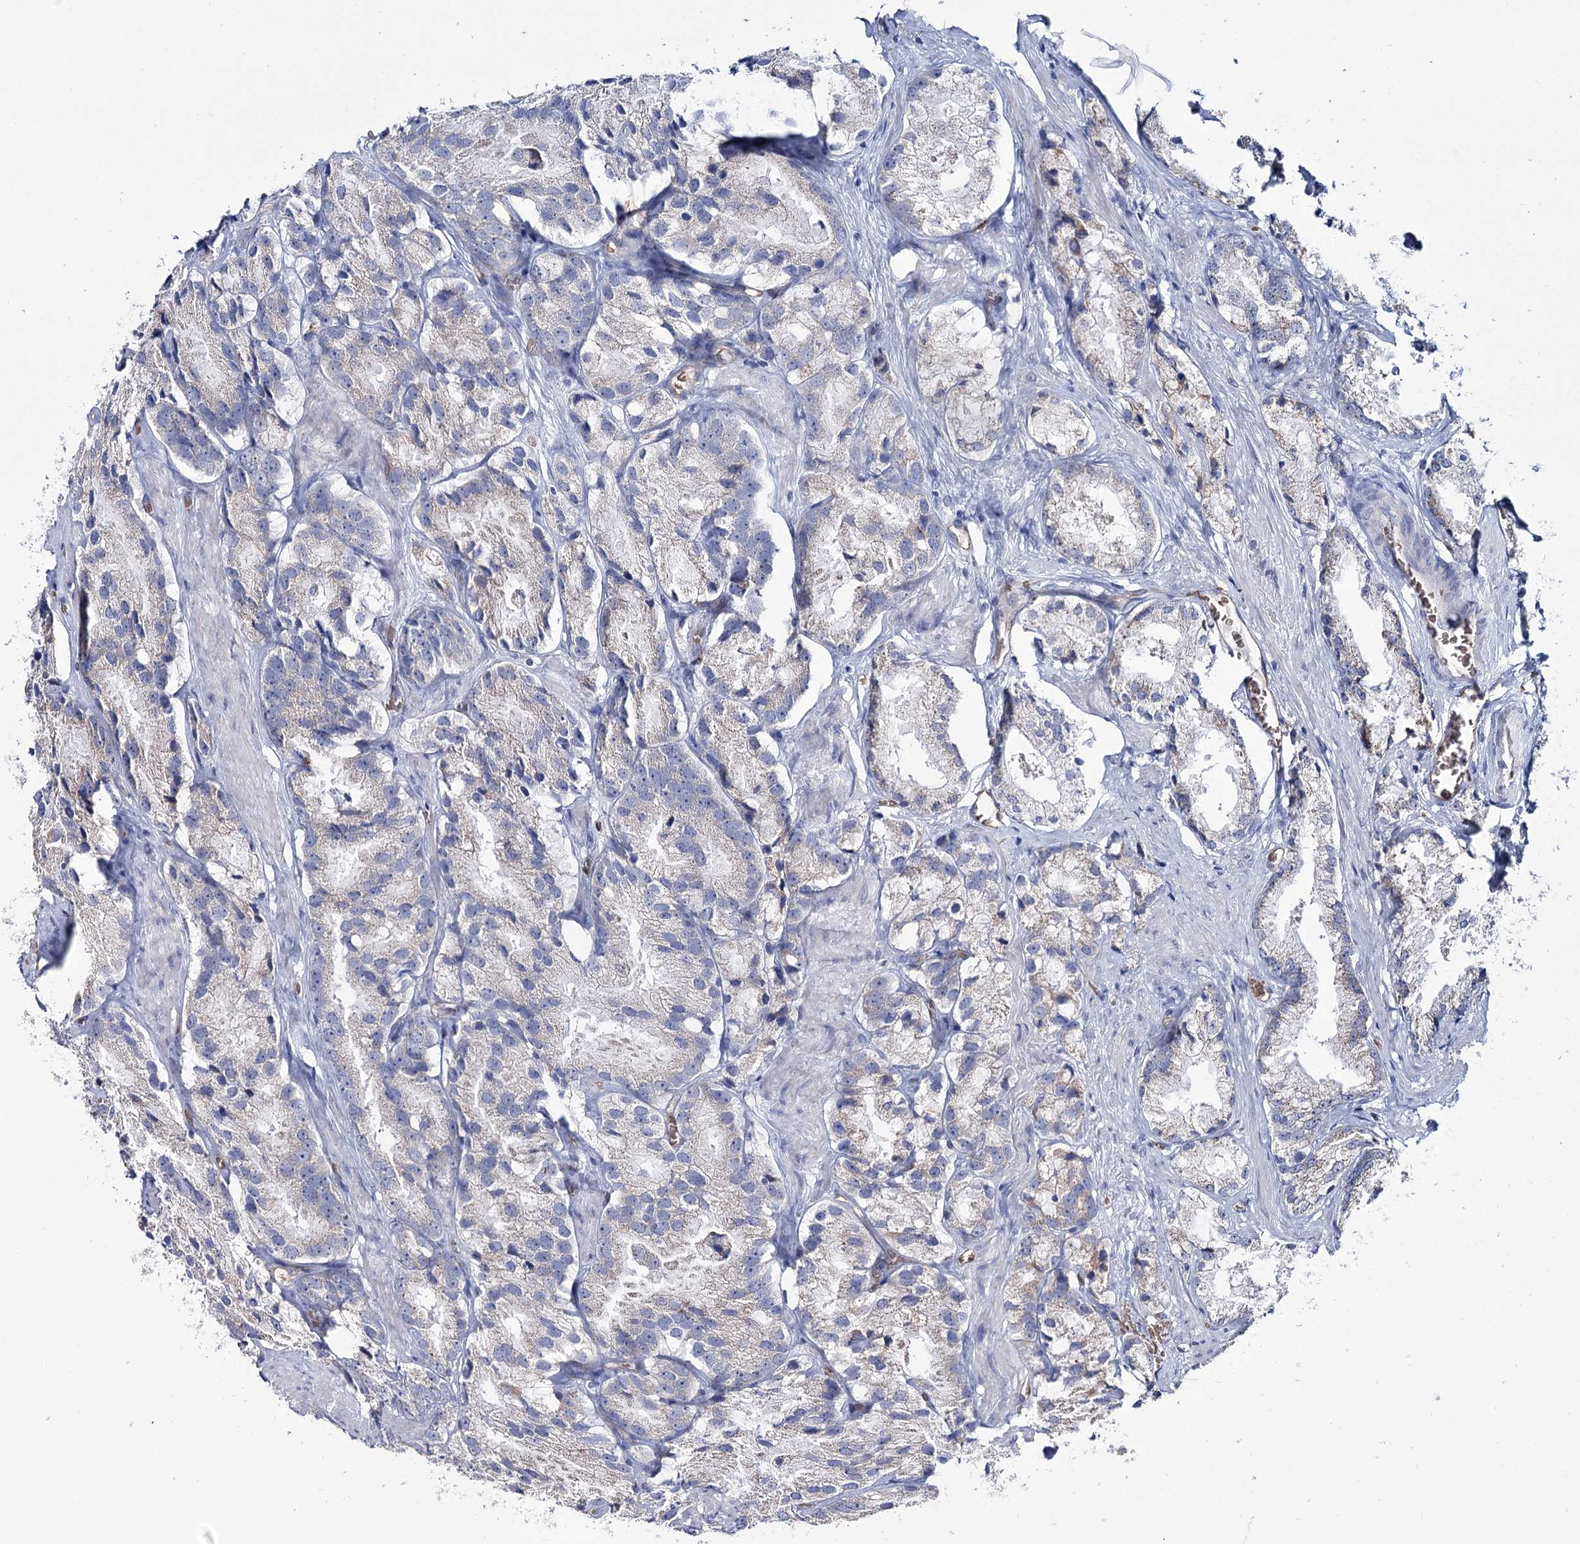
{"staining": {"intensity": "negative", "quantity": "none", "location": "none"}, "tissue": "prostate cancer", "cell_type": "Tumor cells", "image_type": "cancer", "snomed": [{"axis": "morphology", "description": "Adenocarcinoma, High grade"}, {"axis": "topography", "description": "Prostate"}], "caption": "Protein analysis of adenocarcinoma (high-grade) (prostate) reveals no significant expression in tumor cells.", "gene": "GBF1", "patient": {"sex": "male", "age": 66}}